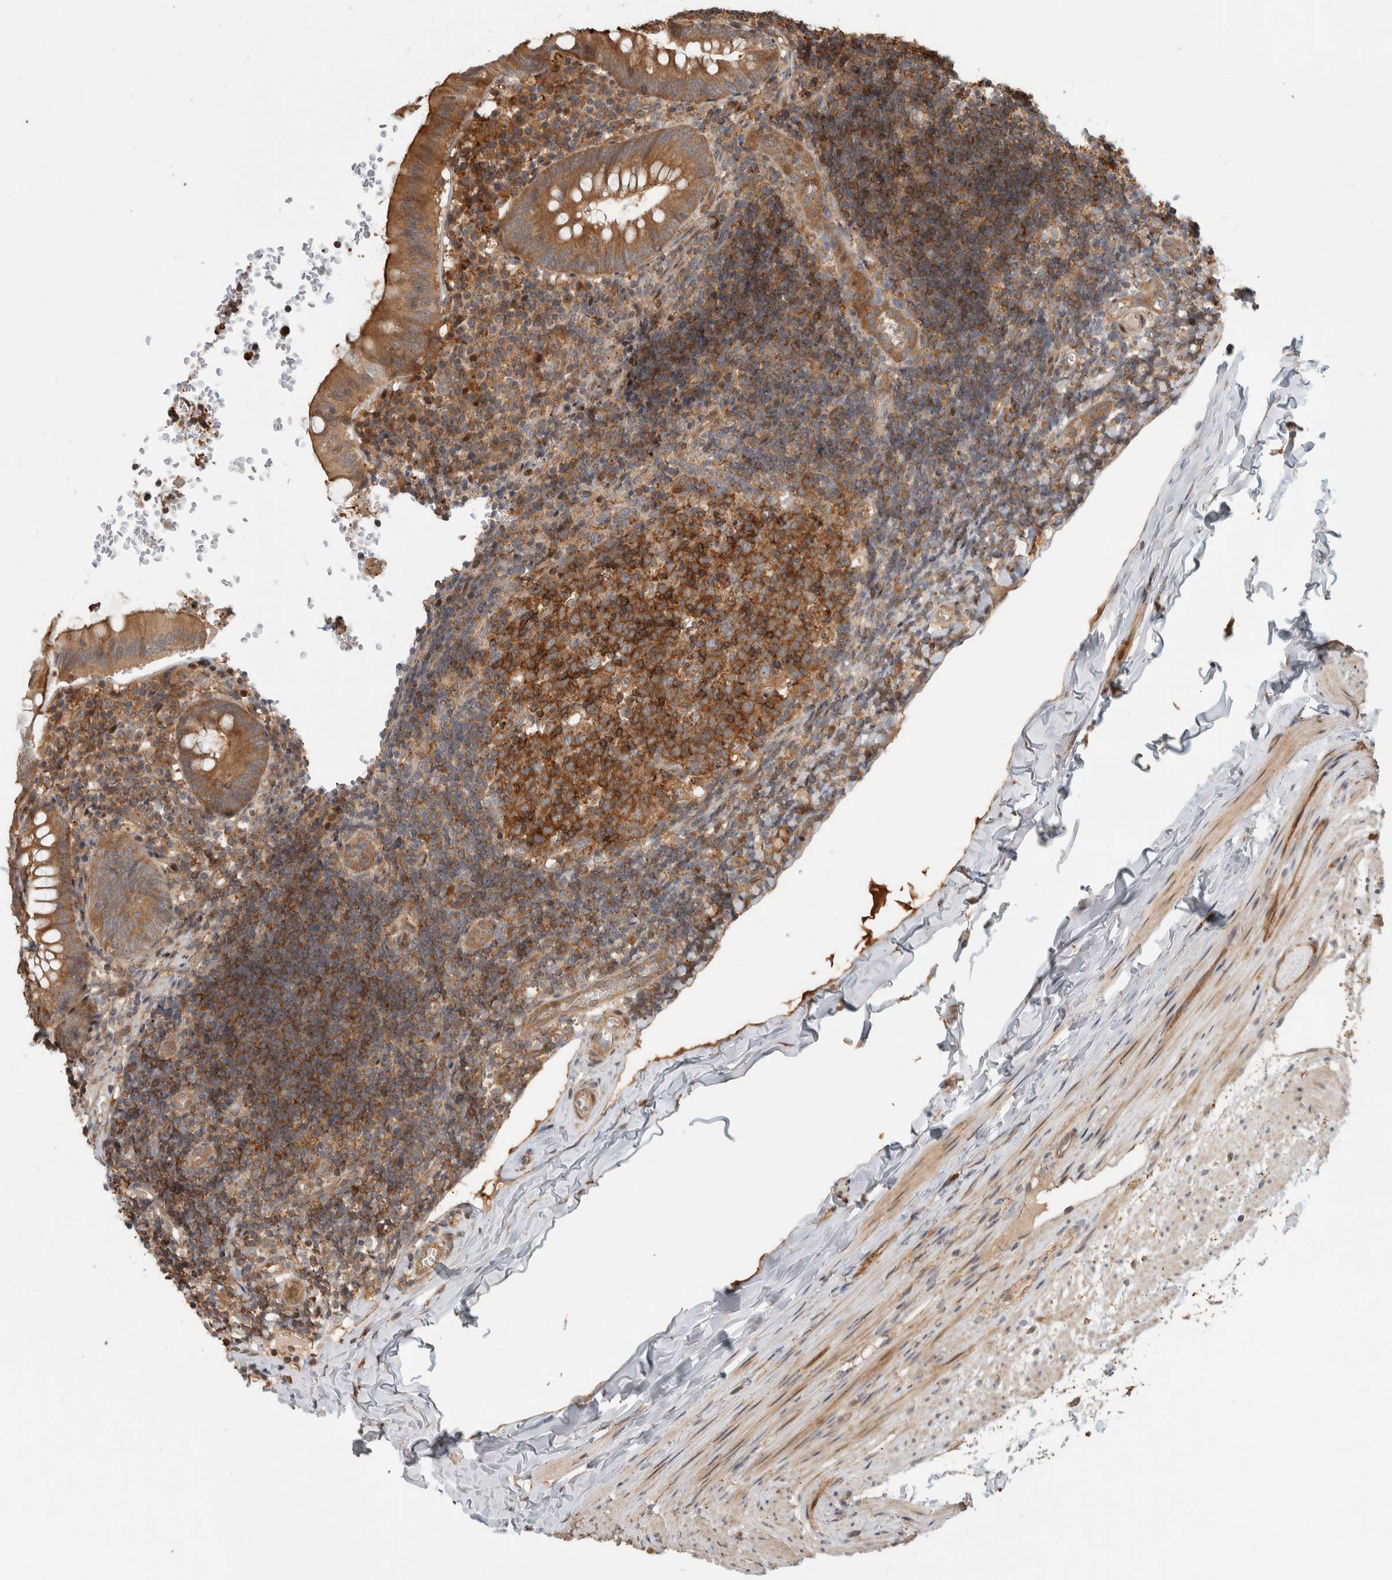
{"staining": {"intensity": "moderate", "quantity": ">75%", "location": "cytoplasmic/membranous"}, "tissue": "appendix", "cell_type": "Glandular cells", "image_type": "normal", "snomed": [{"axis": "morphology", "description": "Normal tissue, NOS"}, {"axis": "topography", "description": "Appendix"}], "caption": "A brown stain highlights moderate cytoplasmic/membranous positivity of a protein in glandular cells of normal appendix.", "gene": "CNTROB", "patient": {"sex": "male", "age": 8}}